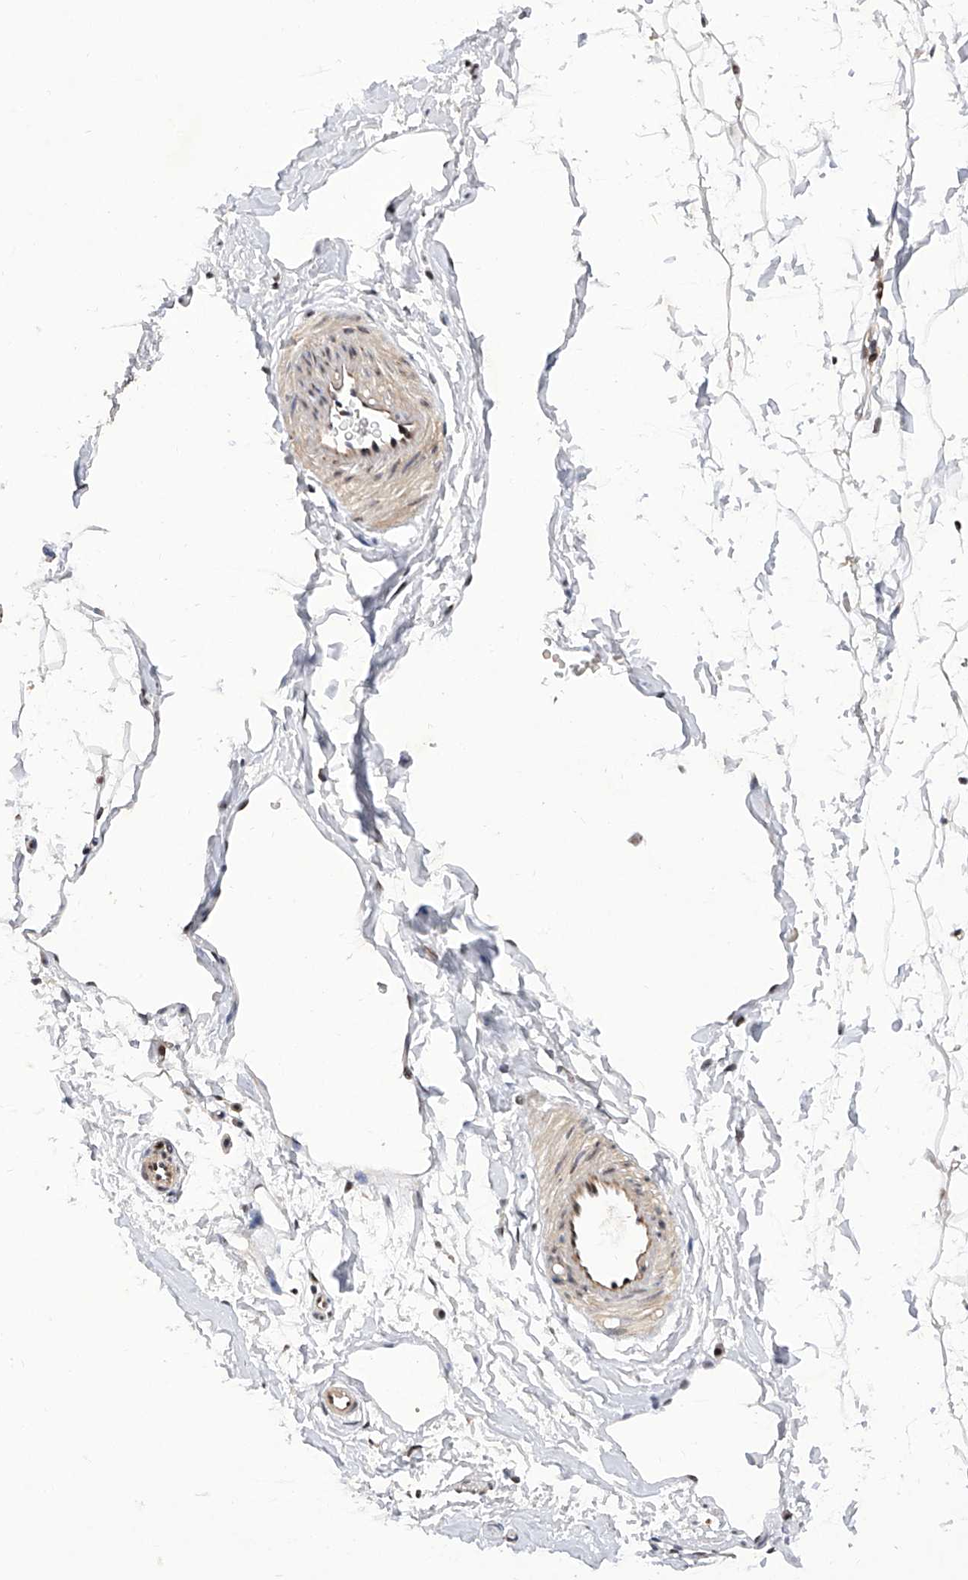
{"staining": {"intensity": "moderate", "quantity": ">75%", "location": "nuclear"}, "tissue": "adipose tissue", "cell_type": "Adipocytes", "image_type": "normal", "snomed": [{"axis": "morphology", "description": "Normal tissue, NOS"}, {"axis": "topography", "description": "Breast"}], "caption": "Adipose tissue stained with a brown dye reveals moderate nuclear positive expression in approximately >75% of adipocytes.", "gene": "RAD54L", "patient": {"sex": "female", "age": 23}}